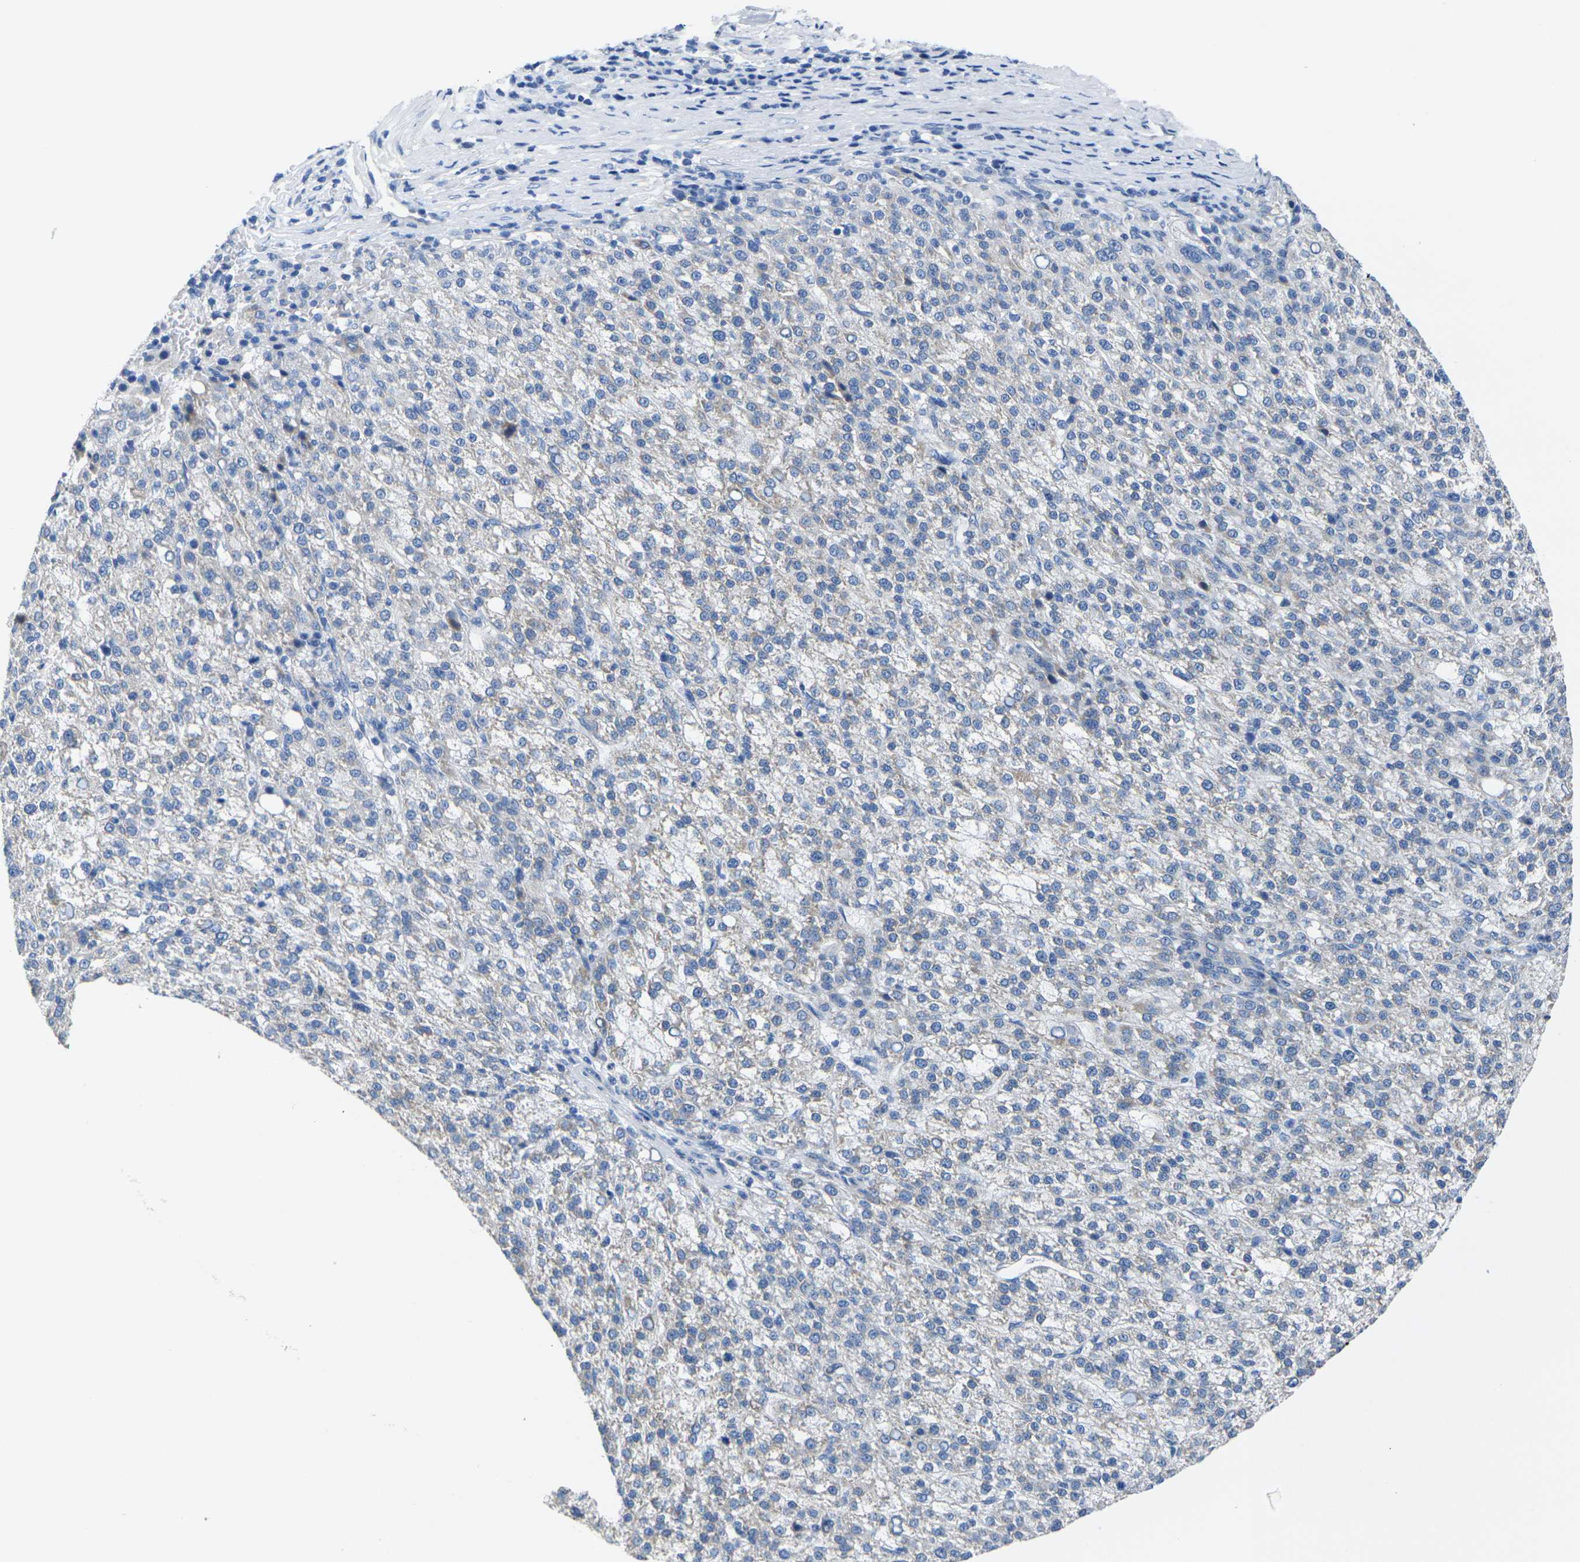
{"staining": {"intensity": "negative", "quantity": "none", "location": "none"}, "tissue": "liver cancer", "cell_type": "Tumor cells", "image_type": "cancer", "snomed": [{"axis": "morphology", "description": "Carcinoma, Hepatocellular, NOS"}, {"axis": "topography", "description": "Liver"}], "caption": "Liver cancer was stained to show a protein in brown. There is no significant expression in tumor cells.", "gene": "TMEM204", "patient": {"sex": "female", "age": 58}}